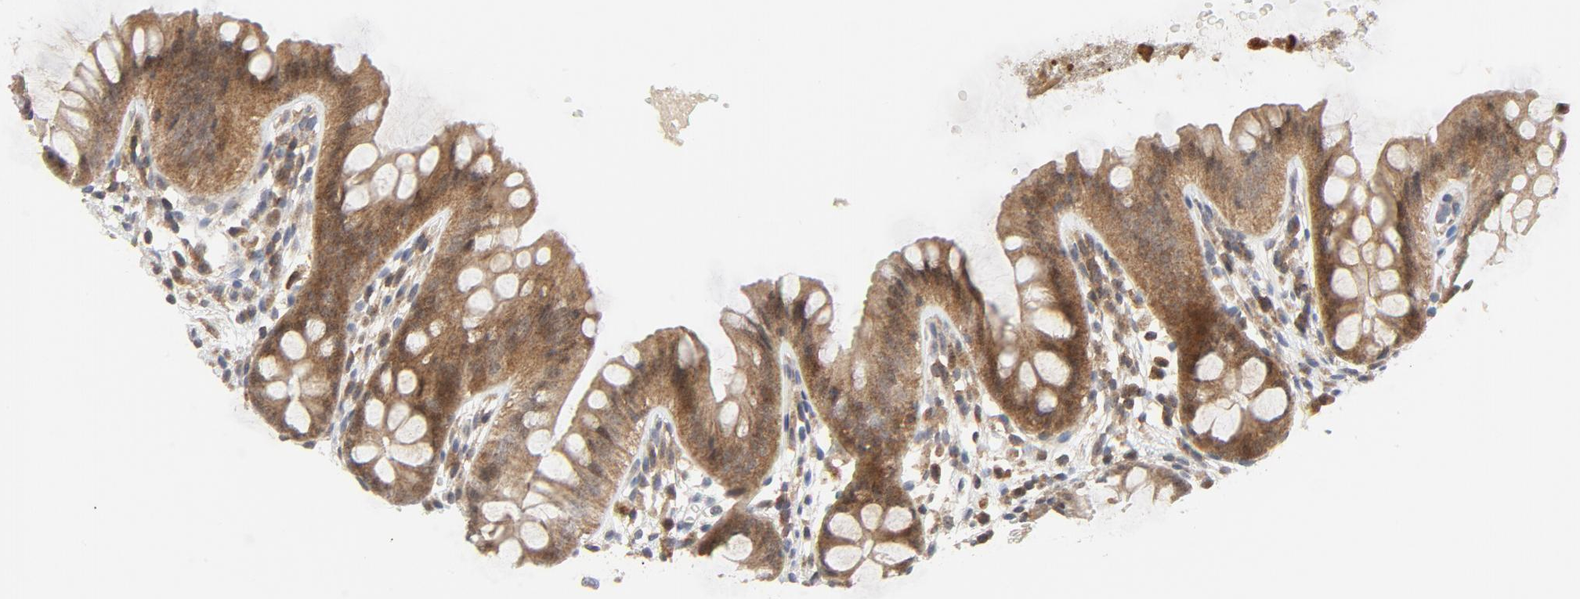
{"staining": {"intensity": "negative", "quantity": "none", "location": "none"}, "tissue": "colon", "cell_type": "Endothelial cells", "image_type": "normal", "snomed": [{"axis": "morphology", "description": "Normal tissue, NOS"}, {"axis": "topography", "description": "Smooth muscle"}, {"axis": "topography", "description": "Colon"}], "caption": "A histopathology image of colon stained for a protein displays no brown staining in endothelial cells.", "gene": "MAP2K7", "patient": {"sex": "male", "age": 67}}